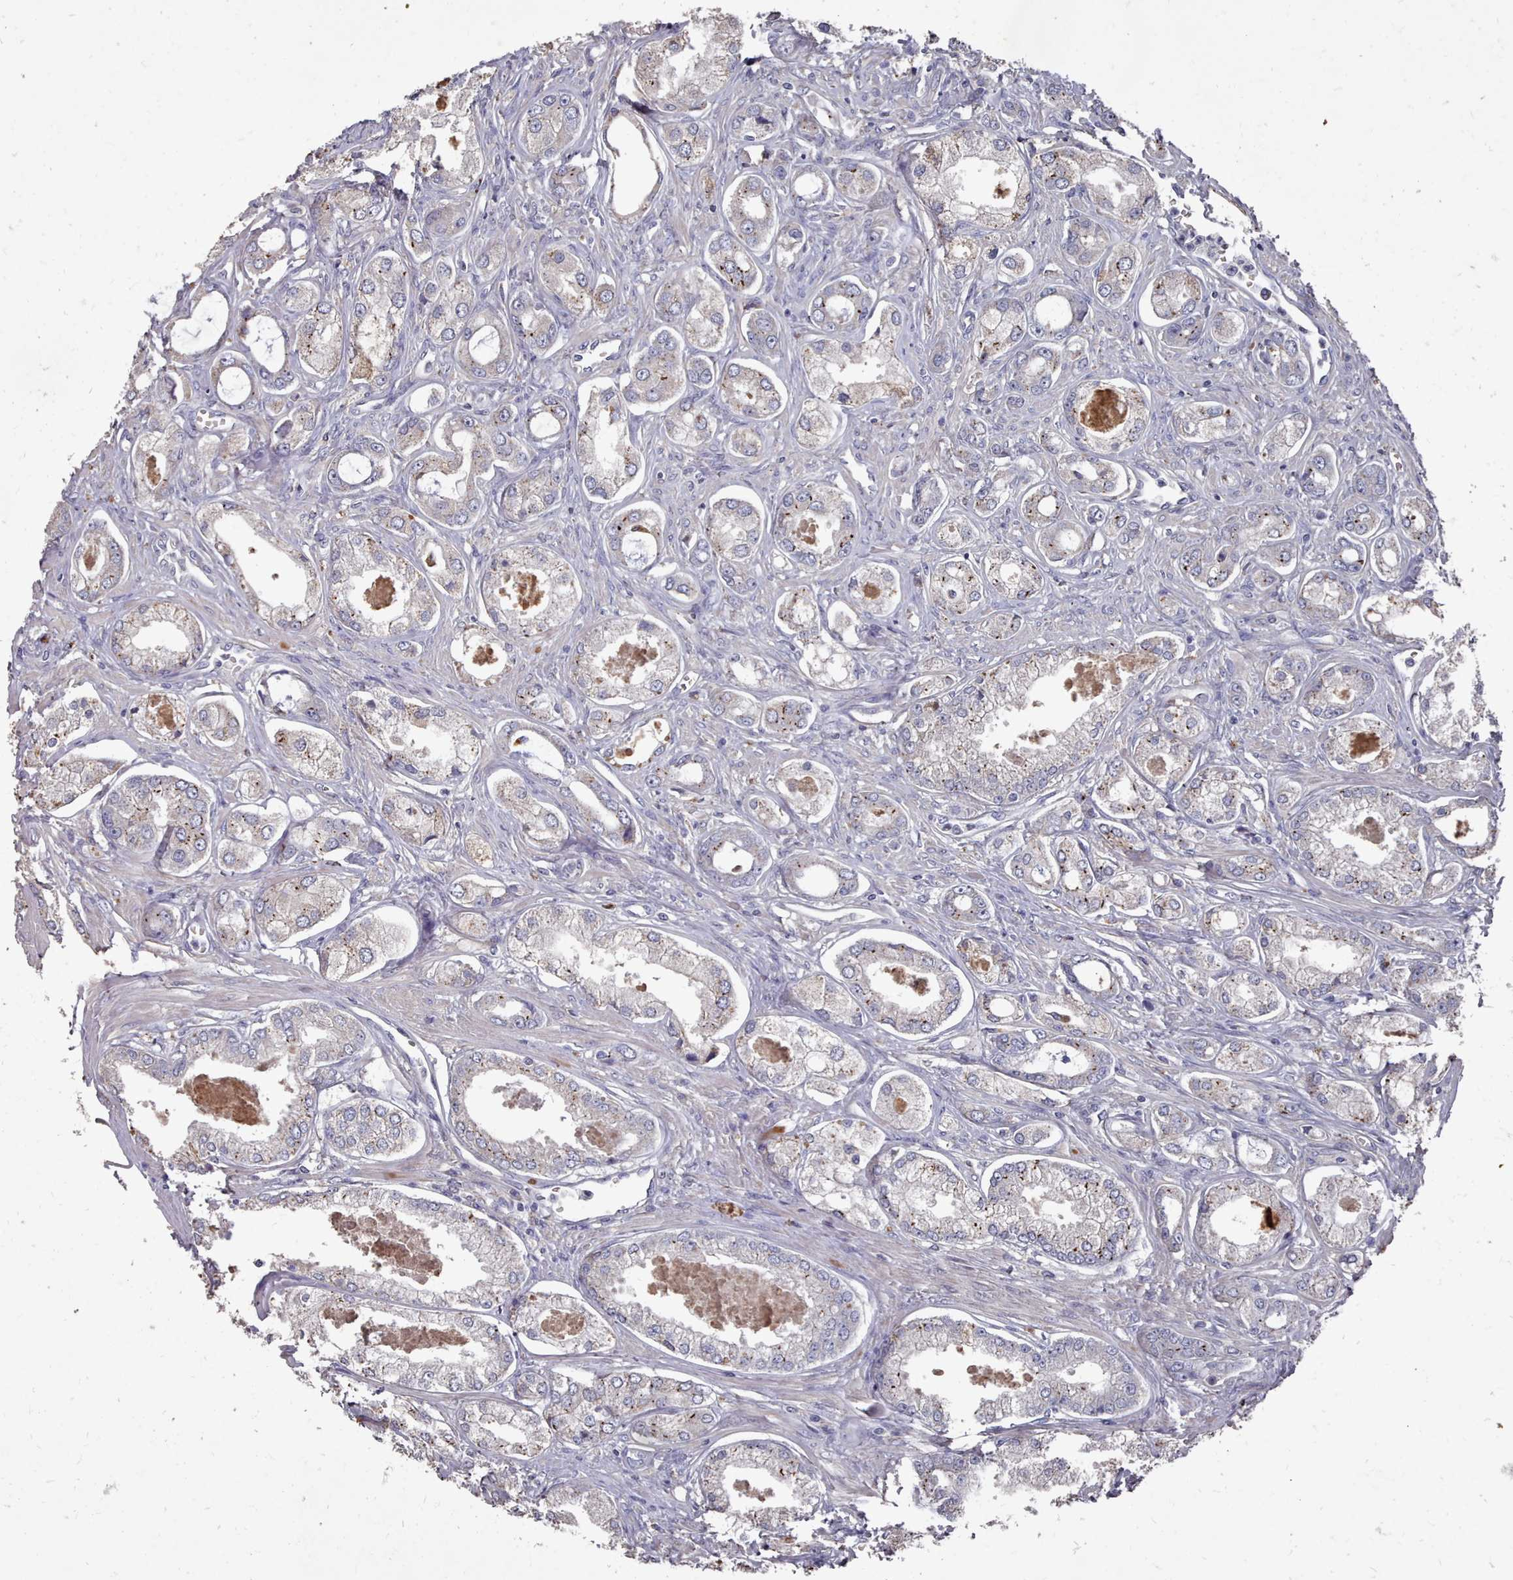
{"staining": {"intensity": "moderate", "quantity": "<25%", "location": "cytoplasmic/membranous"}, "tissue": "prostate cancer", "cell_type": "Tumor cells", "image_type": "cancer", "snomed": [{"axis": "morphology", "description": "Adenocarcinoma, Low grade"}, {"axis": "topography", "description": "Prostate"}], "caption": "Prostate cancer stained with a protein marker exhibits moderate staining in tumor cells.", "gene": "OTULINL", "patient": {"sex": "male", "age": 68}}